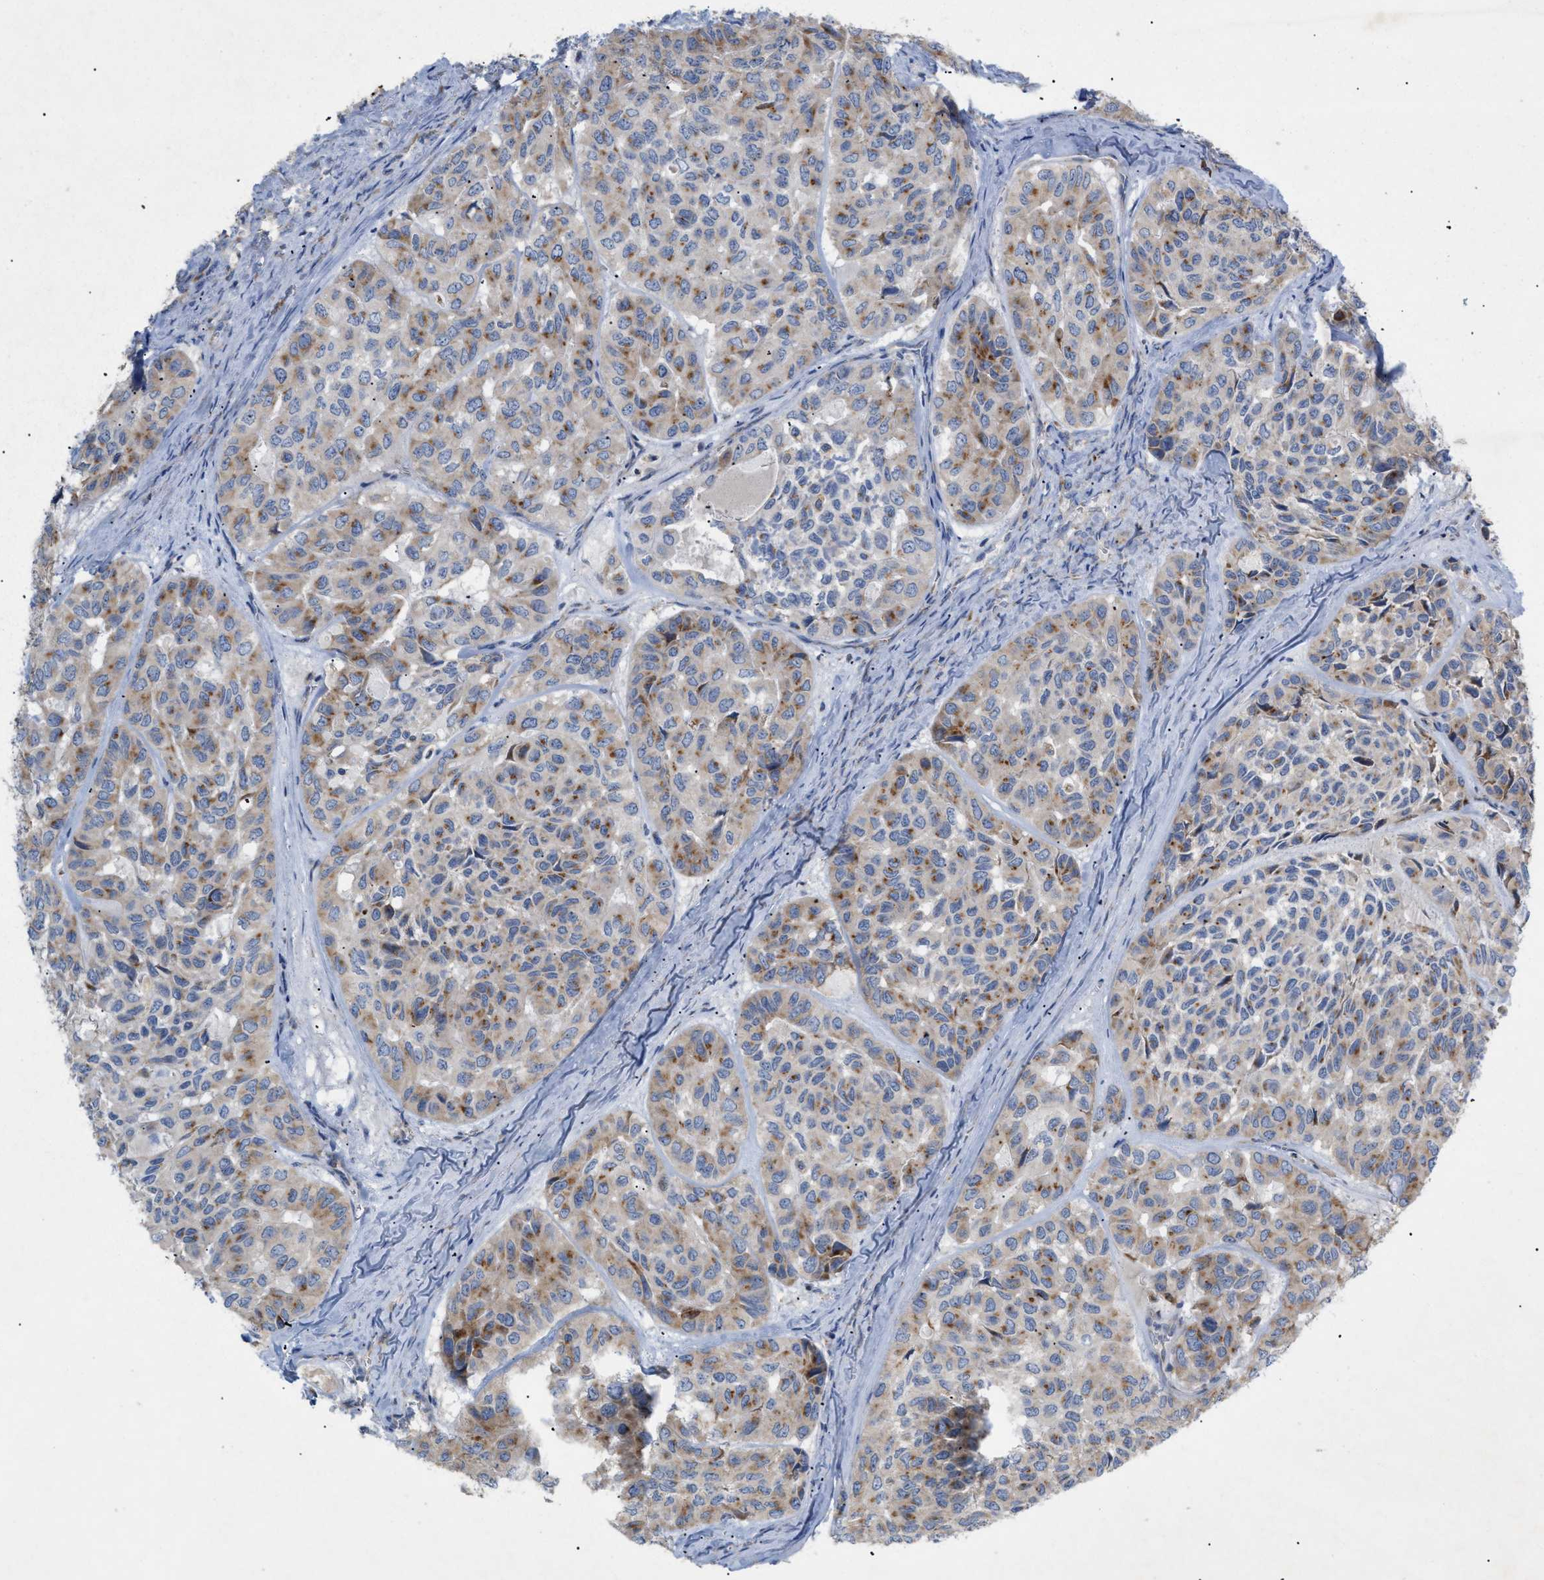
{"staining": {"intensity": "moderate", "quantity": "25%-75%", "location": "cytoplasmic/membranous"}, "tissue": "head and neck cancer", "cell_type": "Tumor cells", "image_type": "cancer", "snomed": [{"axis": "morphology", "description": "Adenocarcinoma, NOS"}, {"axis": "topography", "description": "Salivary gland, NOS"}, {"axis": "topography", "description": "Head-Neck"}], "caption": "This photomicrograph reveals head and neck cancer stained with IHC to label a protein in brown. The cytoplasmic/membranous of tumor cells show moderate positivity for the protein. Nuclei are counter-stained blue.", "gene": "SLC50A1", "patient": {"sex": "female", "age": 76}}